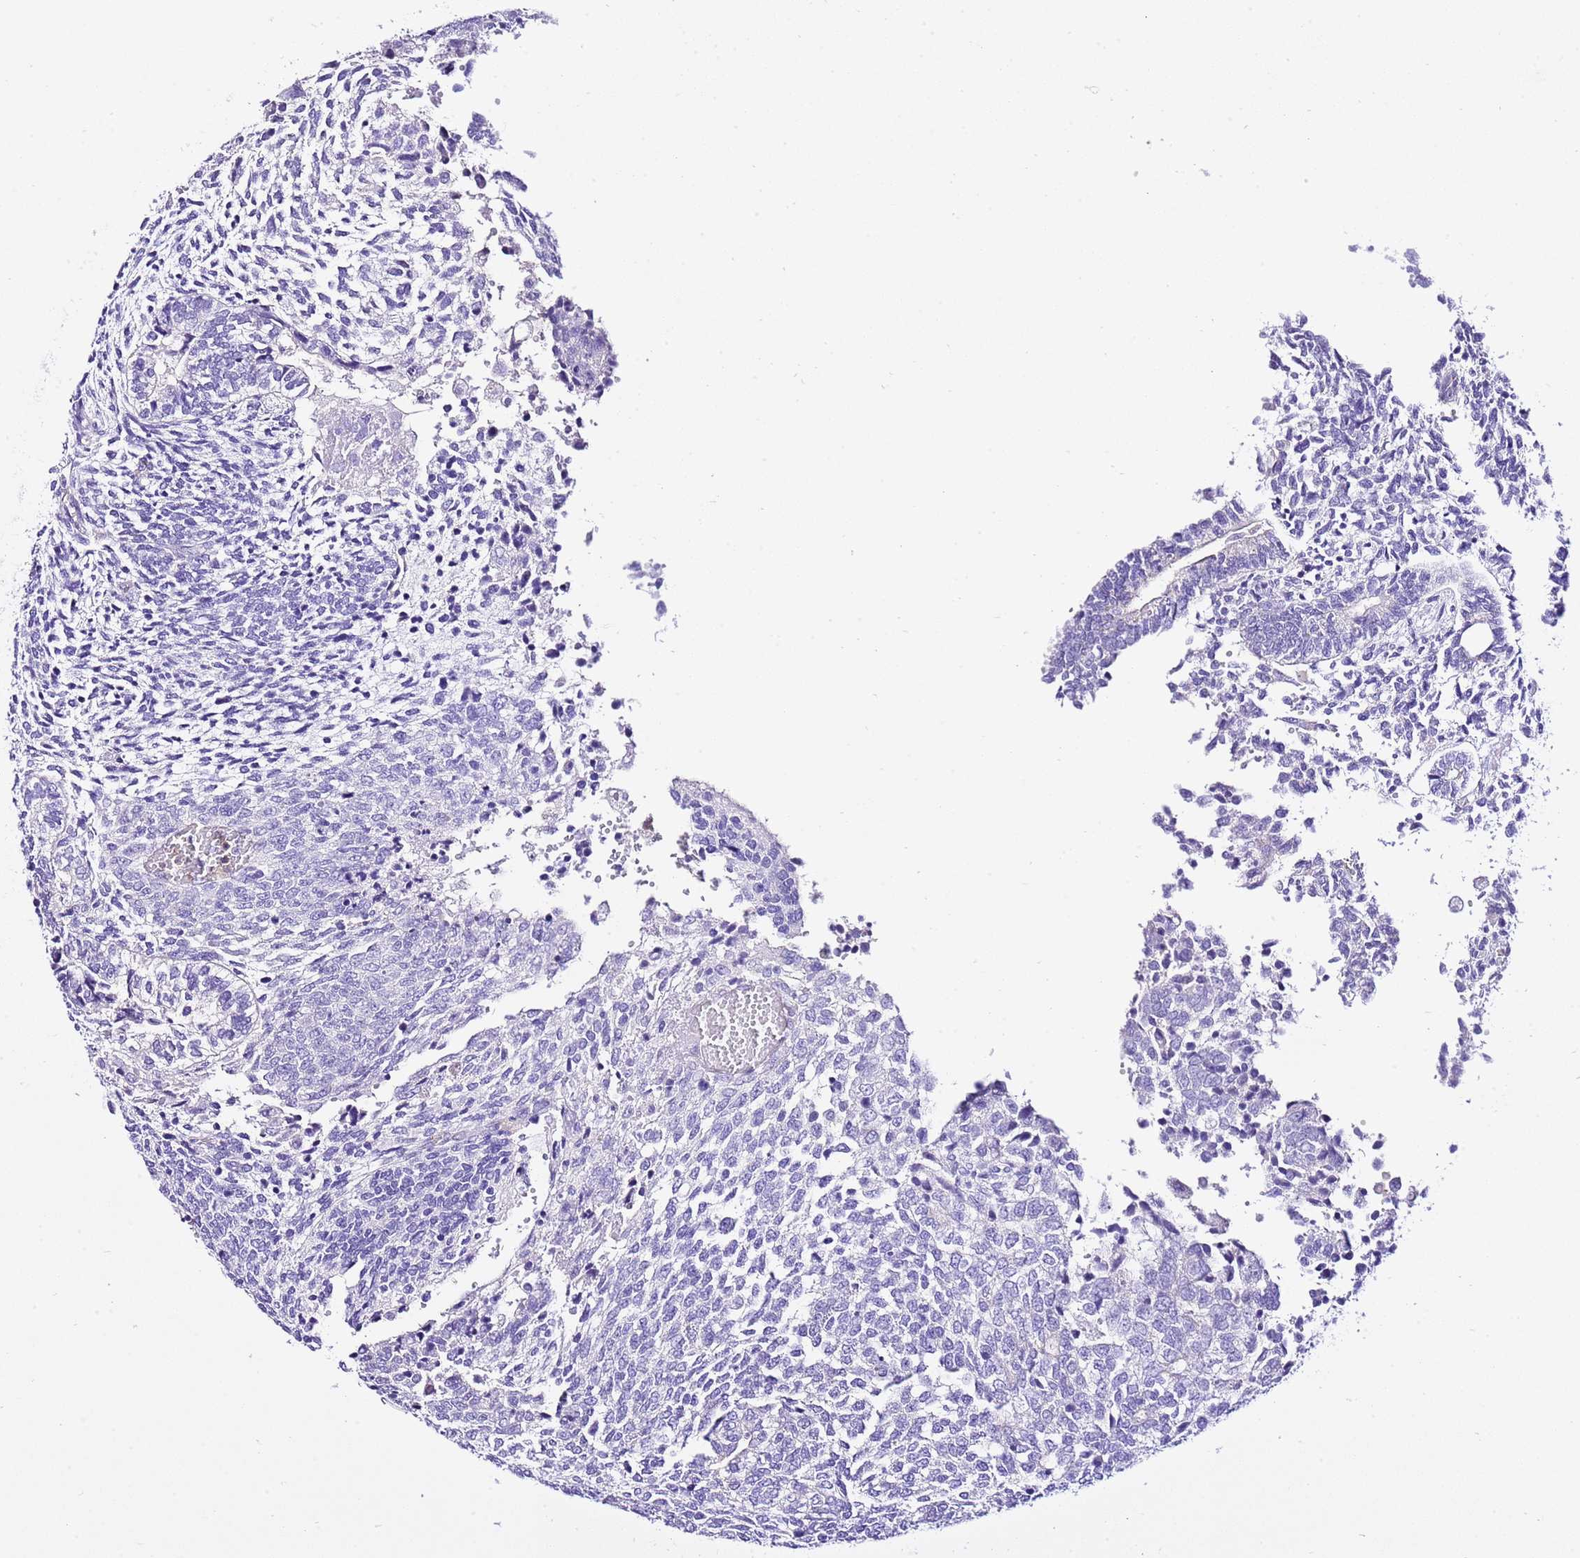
{"staining": {"intensity": "negative", "quantity": "none", "location": "none"}, "tissue": "testis cancer", "cell_type": "Tumor cells", "image_type": "cancer", "snomed": [{"axis": "morphology", "description": "Carcinoma, Embryonal, NOS"}, {"axis": "topography", "description": "Testis"}], "caption": "Immunohistochemical staining of human embryonal carcinoma (testis) reveals no significant positivity in tumor cells.", "gene": "BHLHA15", "patient": {"sex": "male", "age": 23}}